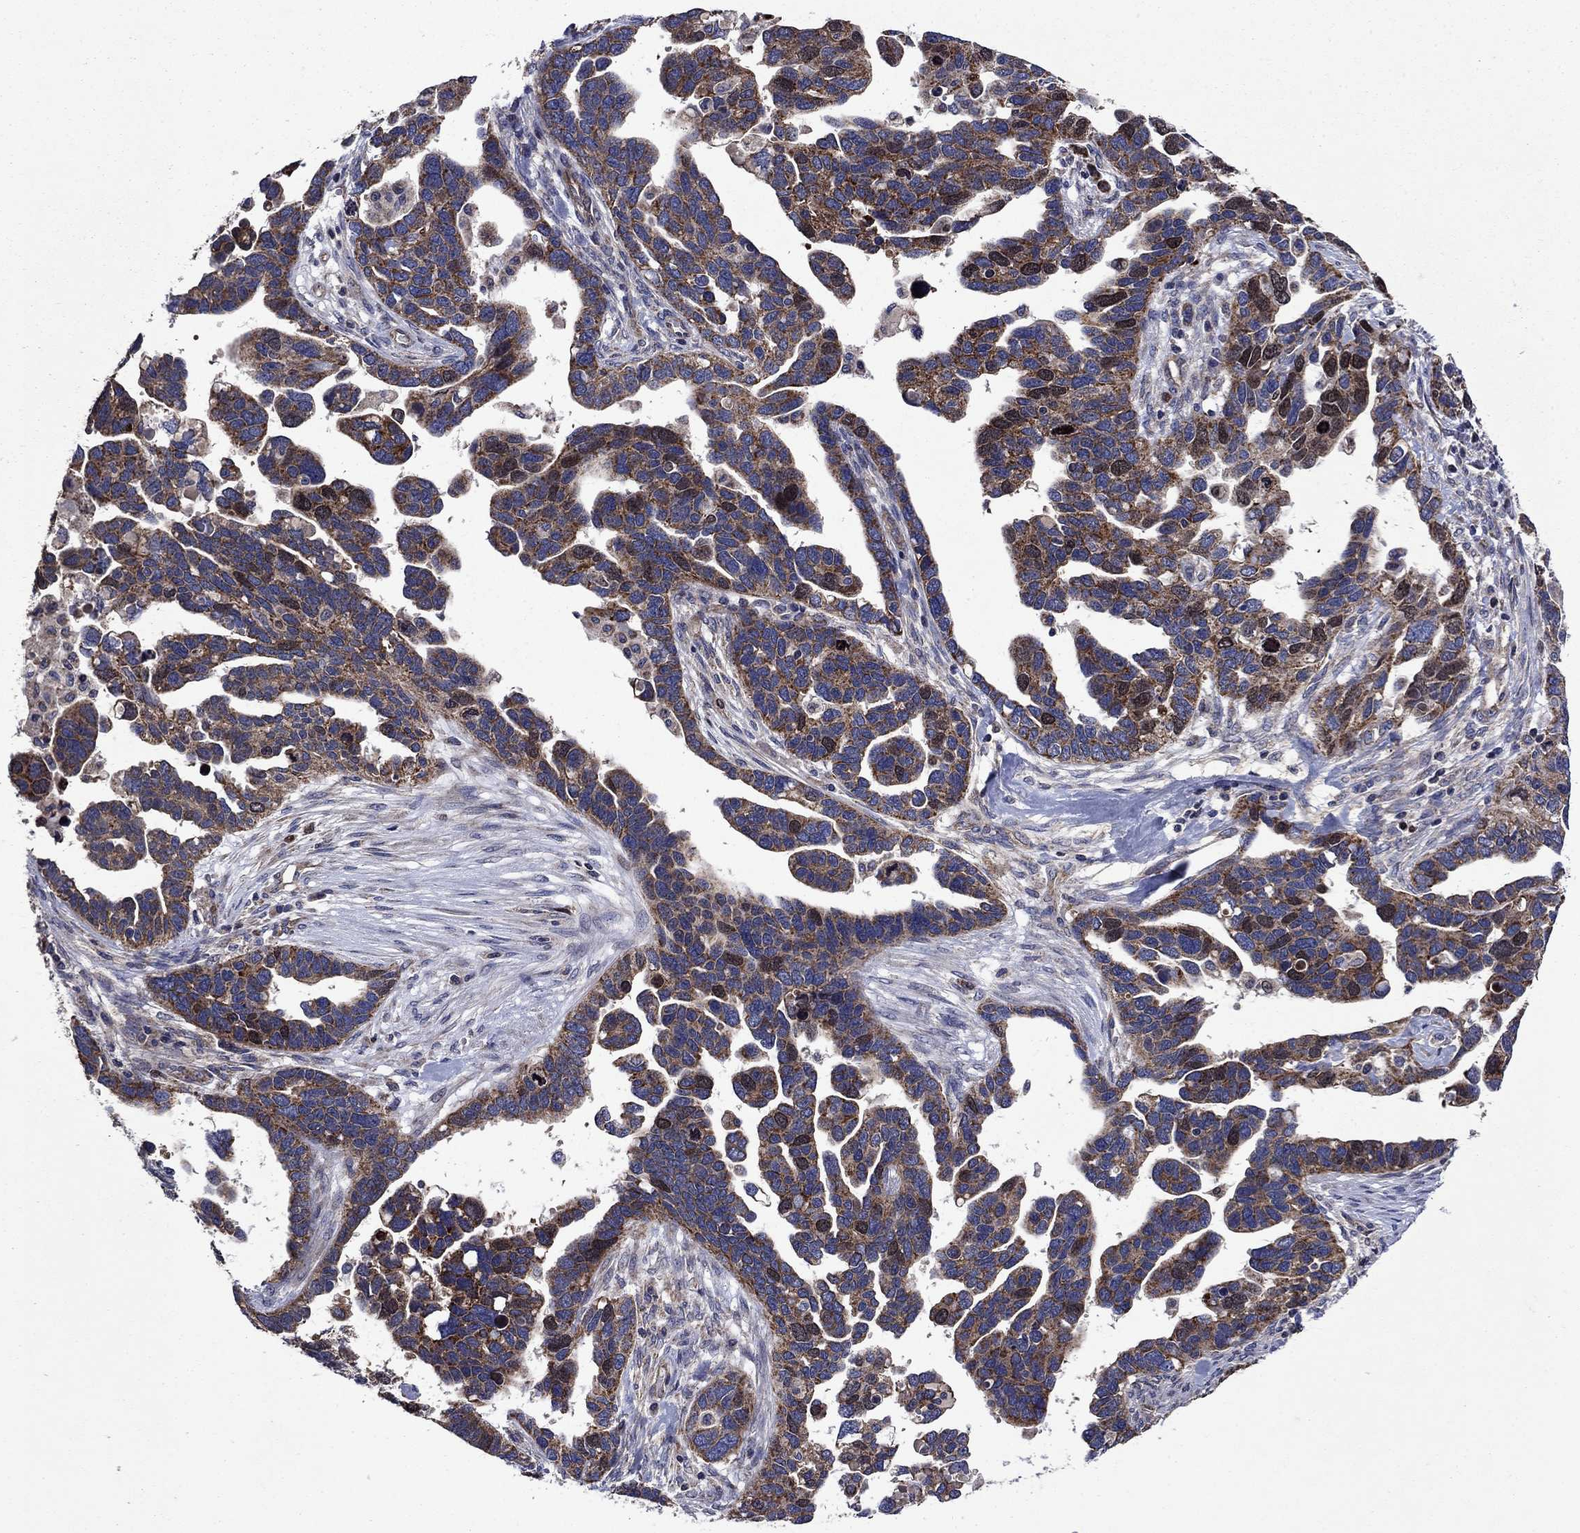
{"staining": {"intensity": "moderate", "quantity": ">75%", "location": "cytoplasmic/membranous"}, "tissue": "ovarian cancer", "cell_type": "Tumor cells", "image_type": "cancer", "snomed": [{"axis": "morphology", "description": "Cystadenocarcinoma, serous, NOS"}, {"axis": "topography", "description": "Ovary"}], "caption": "Brown immunohistochemical staining in human ovarian serous cystadenocarcinoma shows moderate cytoplasmic/membranous staining in about >75% of tumor cells.", "gene": "KIF22", "patient": {"sex": "female", "age": 54}}